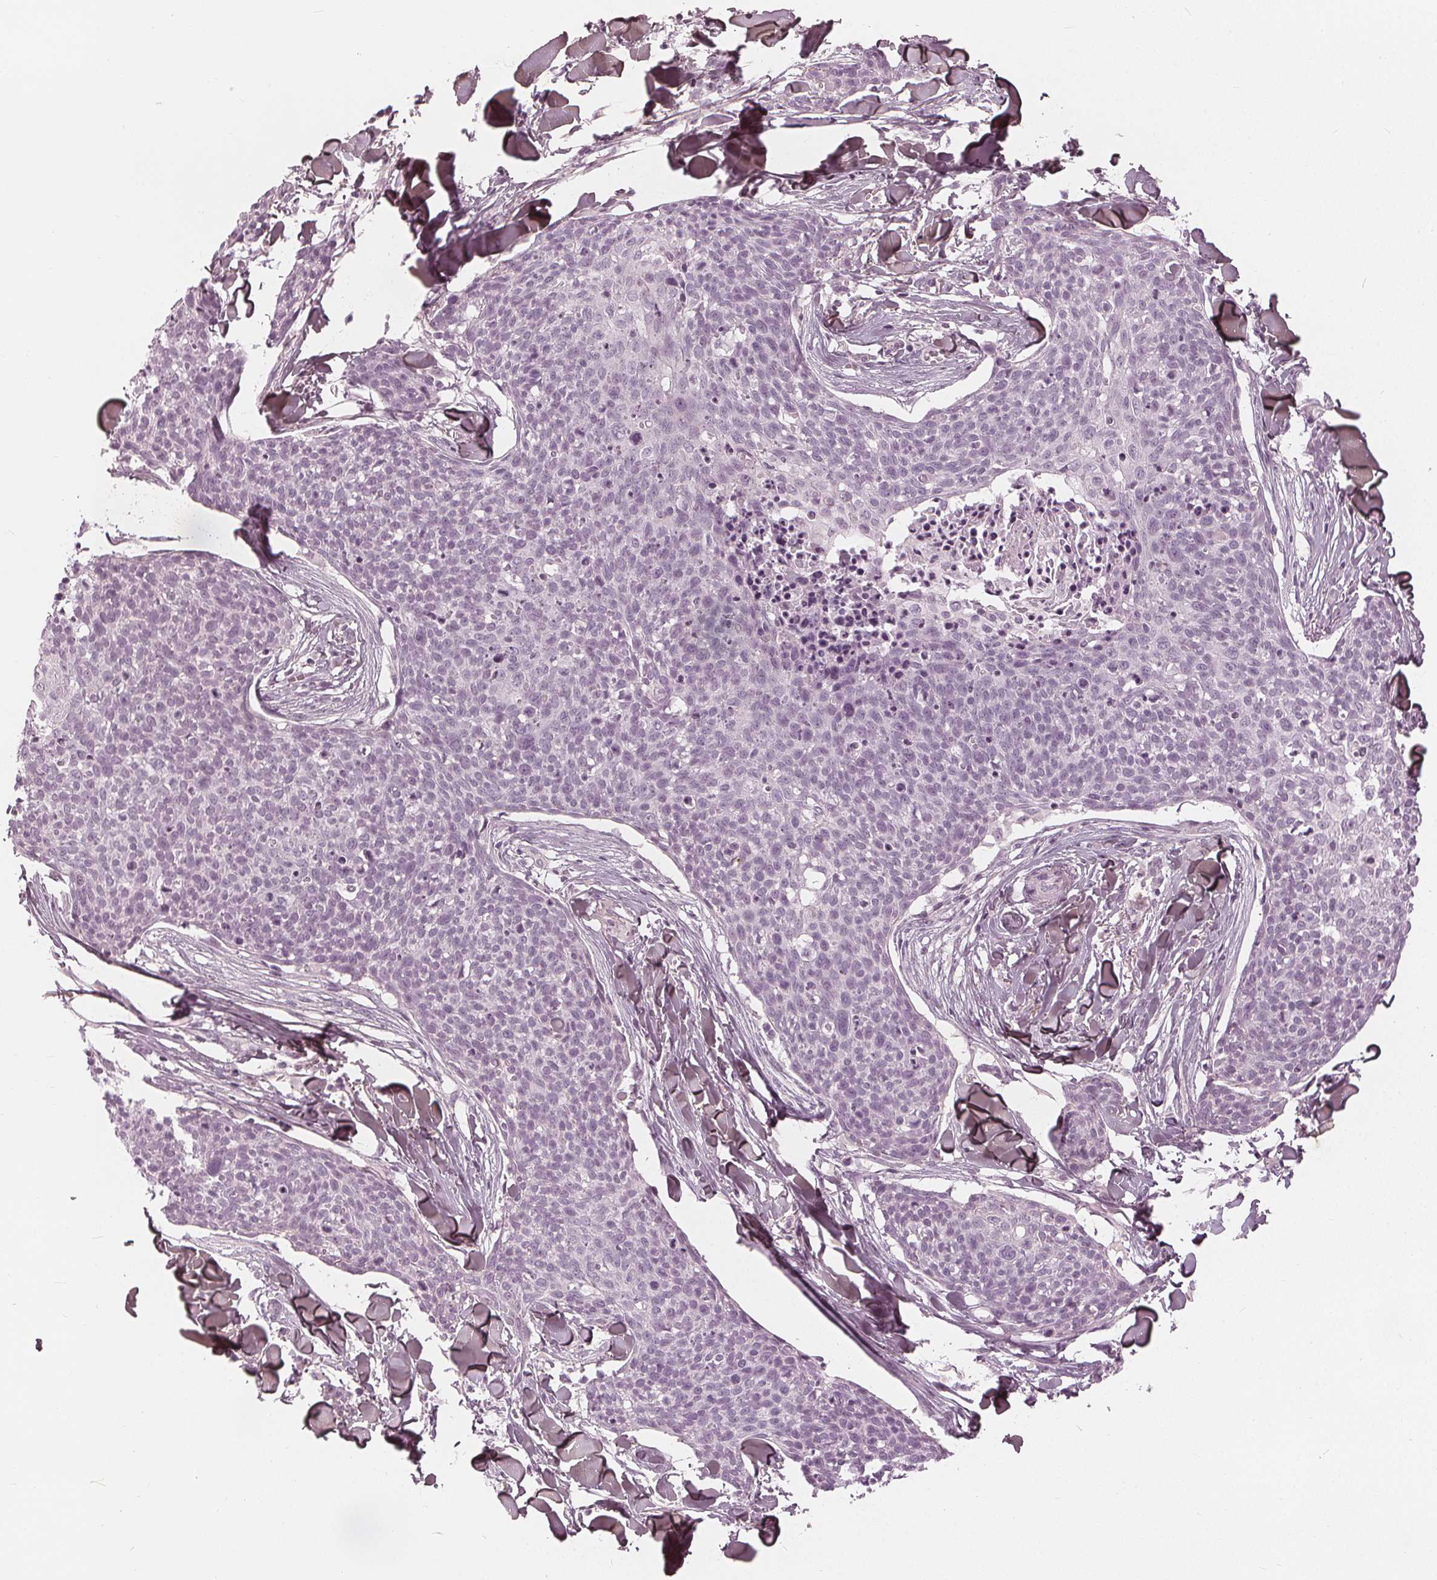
{"staining": {"intensity": "negative", "quantity": "none", "location": "none"}, "tissue": "skin cancer", "cell_type": "Tumor cells", "image_type": "cancer", "snomed": [{"axis": "morphology", "description": "Squamous cell carcinoma, NOS"}, {"axis": "topography", "description": "Skin"}, {"axis": "topography", "description": "Vulva"}], "caption": "The immunohistochemistry micrograph has no significant staining in tumor cells of skin cancer (squamous cell carcinoma) tissue.", "gene": "PAEP", "patient": {"sex": "female", "age": 75}}